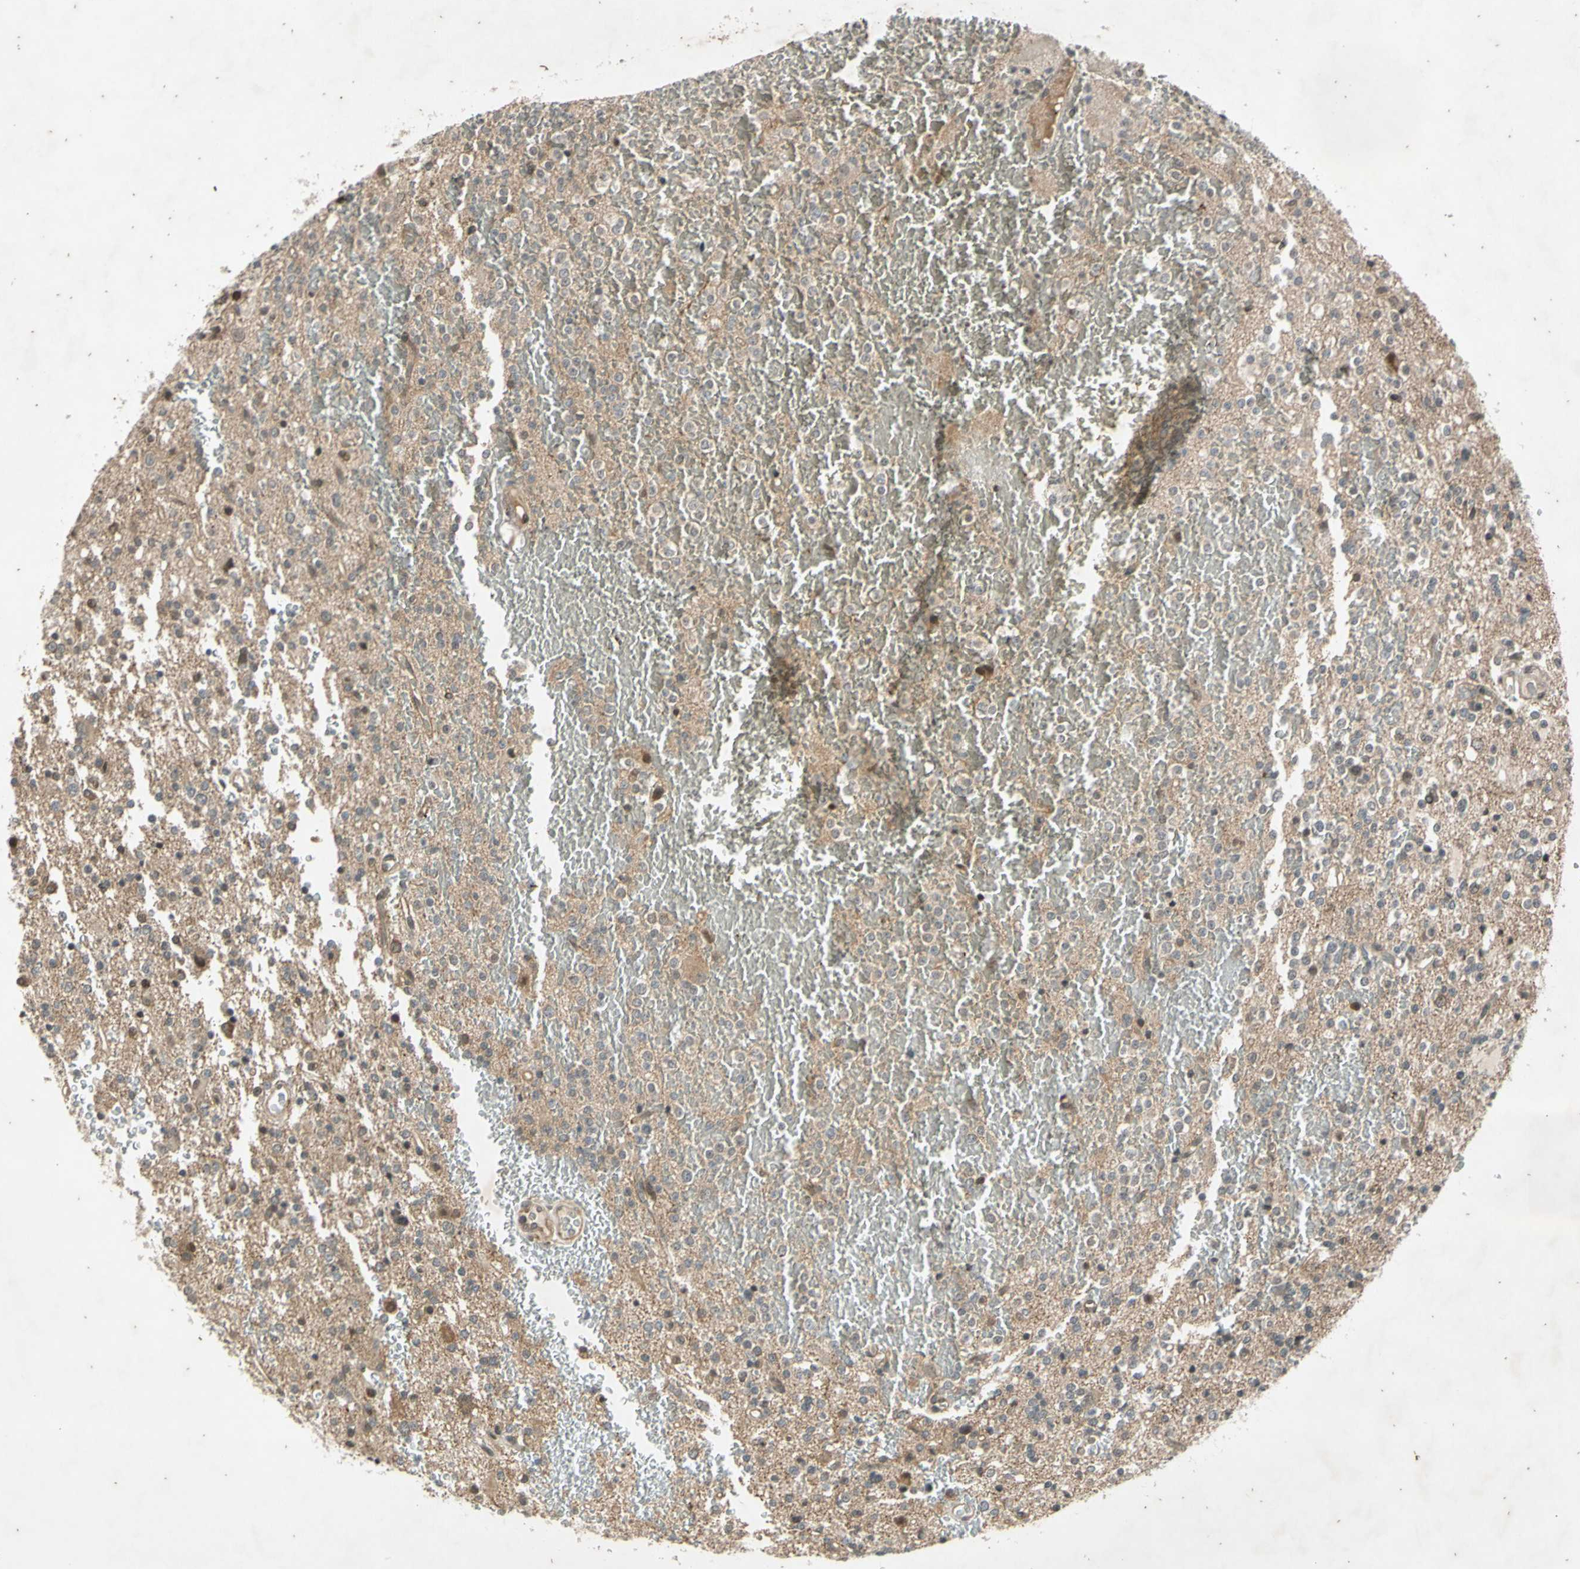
{"staining": {"intensity": "weak", "quantity": "<25%", "location": "cytoplasmic/membranous"}, "tissue": "glioma", "cell_type": "Tumor cells", "image_type": "cancer", "snomed": [{"axis": "morphology", "description": "Glioma, malignant, High grade"}, {"axis": "topography", "description": "Brain"}], "caption": "Immunohistochemistry photomicrograph of neoplastic tissue: human glioma stained with DAB (3,3'-diaminobenzidine) reveals no significant protein positivity in tumor cells.", "gene": "EFNB2", "patient": {"sex": "male", "age": 47}}